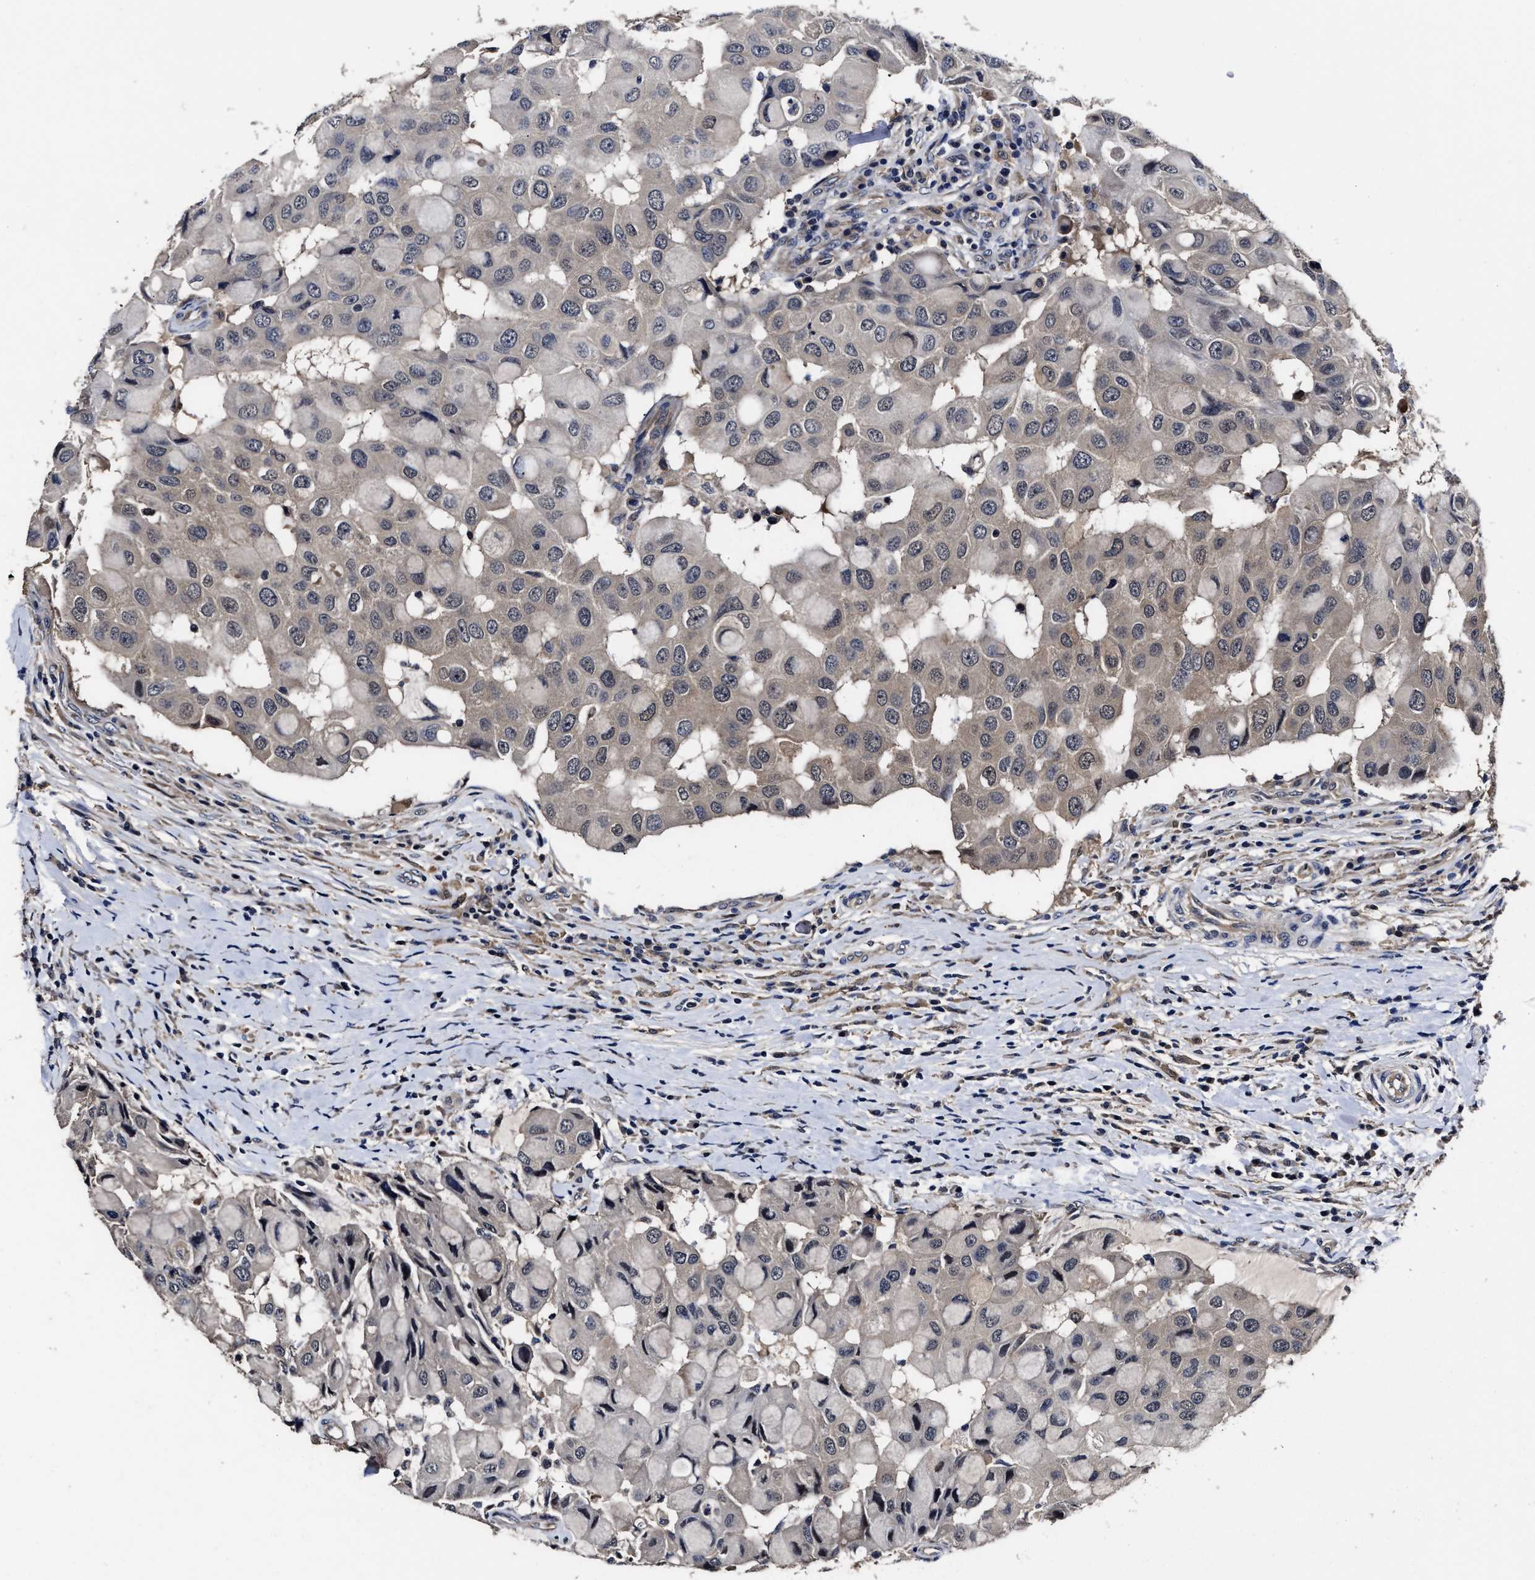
{"staining": {"intensity": "weak", "quantity": "<25%", "location": "cytoplasmic/membranous"}, "tissue": "breast cancer", "cell_type": "Tumor cells", "image_type": "cancer", "snomed": [{"axis": "morphology", "description": "Duct carcinoma"}, {"axis": "topography", "description": "Breast"}], "caption": "Immunohistochemical staining of human breast infiltrating ductal carcinoma exhibits no significant expression in tumor cells.", "gene": "SOCS5", "patient": {"sex": "female", "age": 27}}